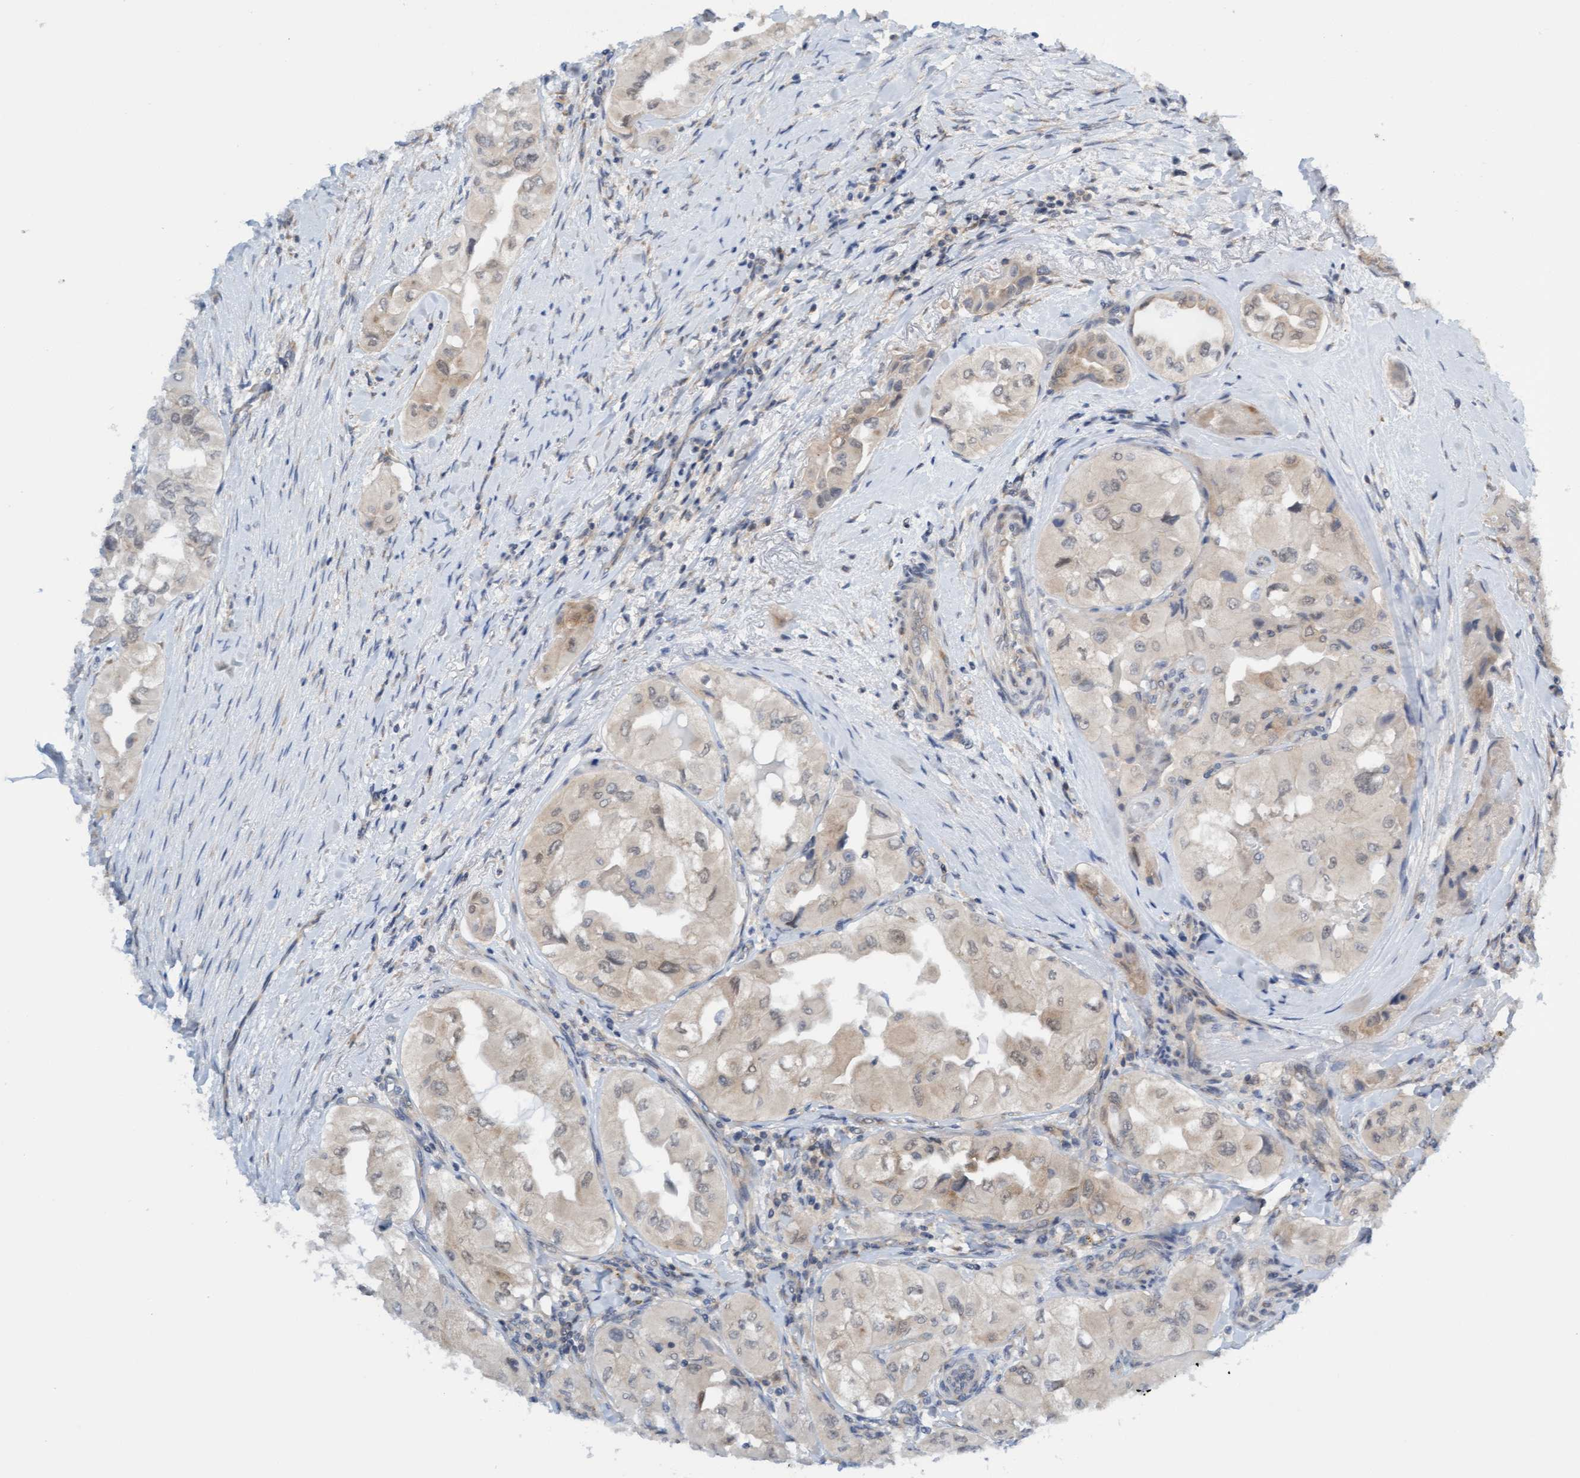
{"staining": {"intensity": "weak", "quantity": "<25%", "location": "cytoplasmic/membranous"}, "tissue": "thyroid cancer", "cell_type": "Tumor cells", "image_type": "cancer", "snomed": [{"axis": "morphology", "description": "Papillary adenocarcinoma, NOS"}, {"axis": "topography", "description": "Thyroid gland"}], "caption": "Photomicrograph shows no significant protein positivity in tumor cells of thyroid papillary adenocarcinoma.", "gene": "AMZ2", "patient": {"sex": "female", "age": 59}}